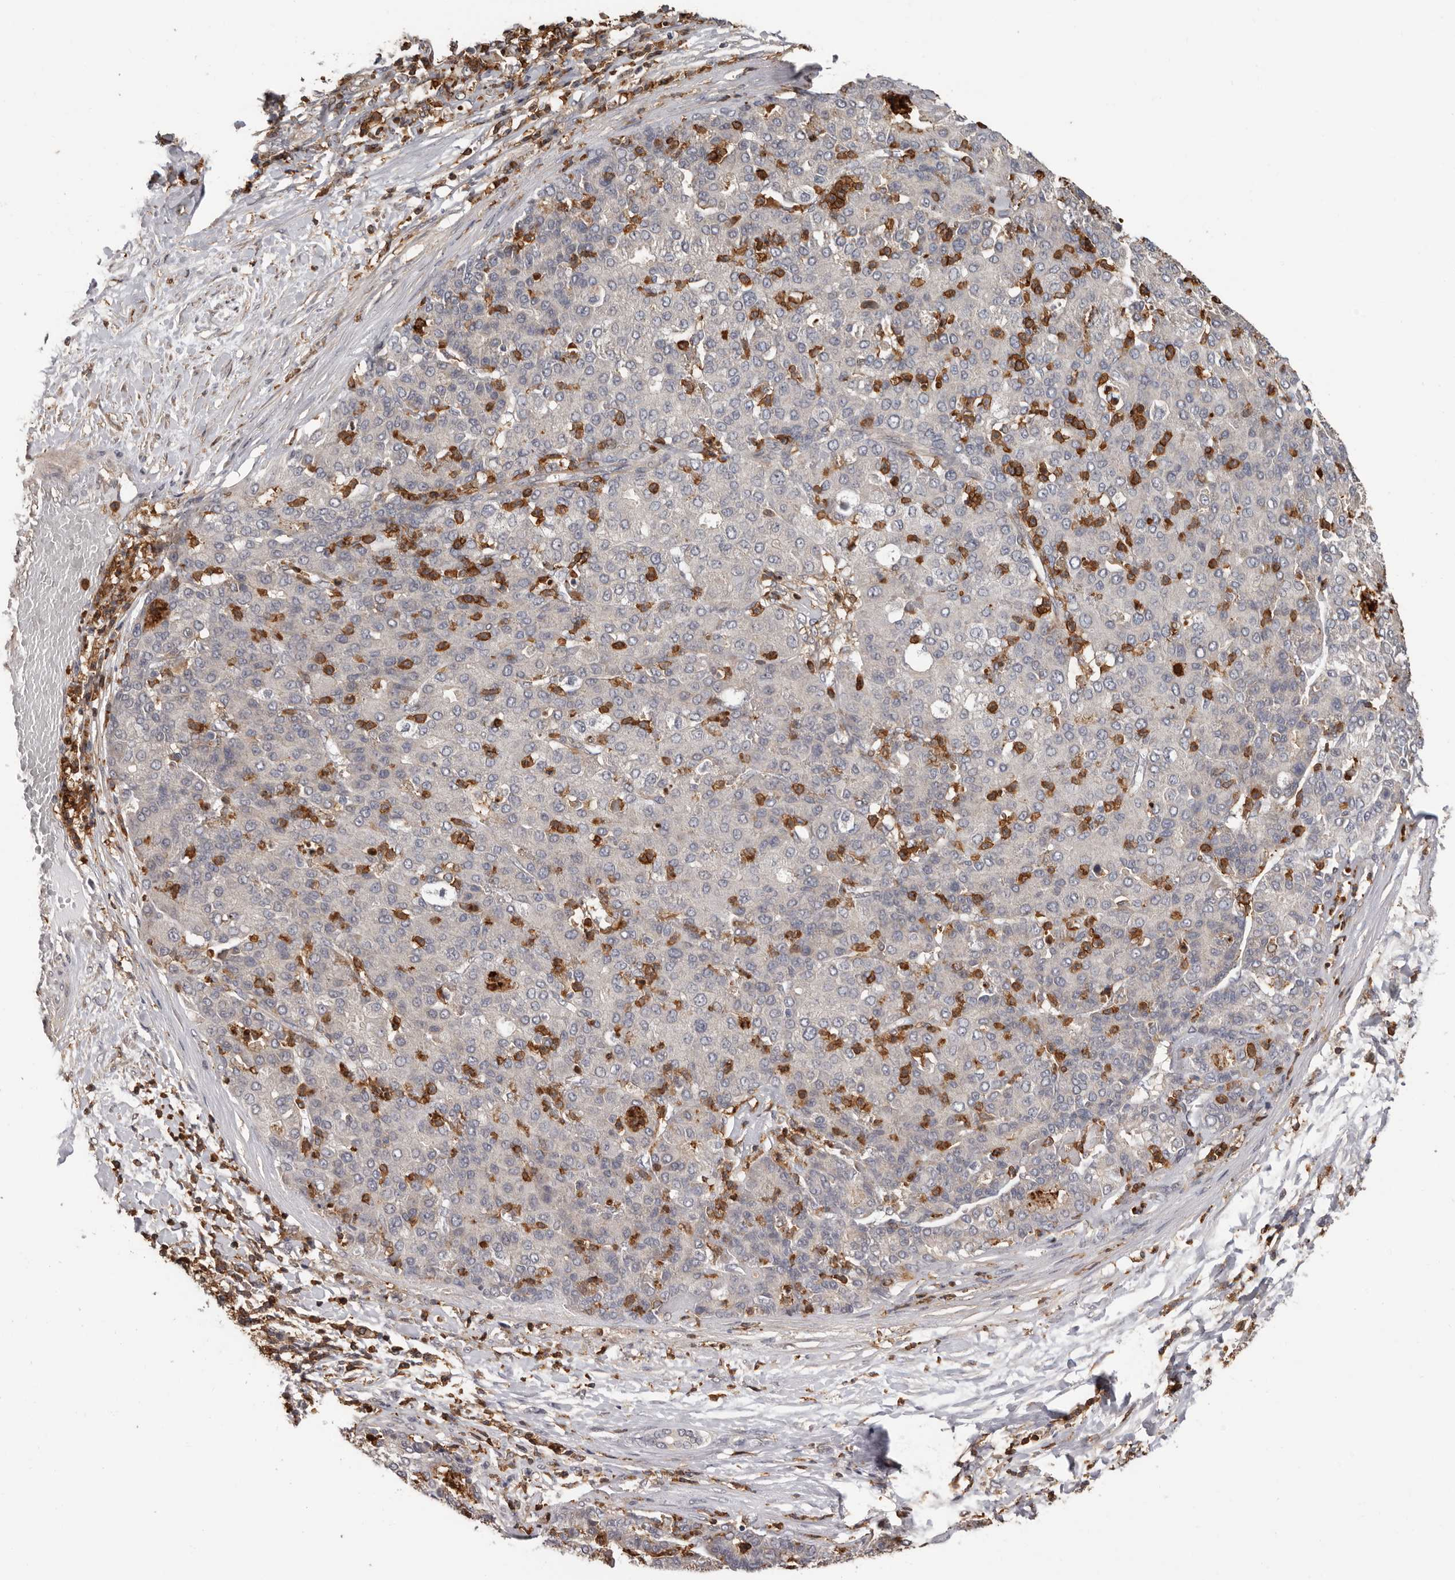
{"staining": {"intensity": "moderate", "quantity": "25%-75%", "location": "cytoplasmic/membranous"}, "tissue": "liver cancer", "cell_type": "Tumor cells", "image_type": "cancer", "snomed": [{"axis": "morphology", "description": "Carcinoma, Hepatocellular, NOS"}, {"axis": "topography", "description": "Liver"}], "caption": "Protein expression analysis of hepatocellular carcinoma (liver) displays moderate cytoplasmic/membranous staining in approximately 25%-75% of tumor cells.", "gene": "PRR12", "patient": {"sex": "male", "age": 65}}